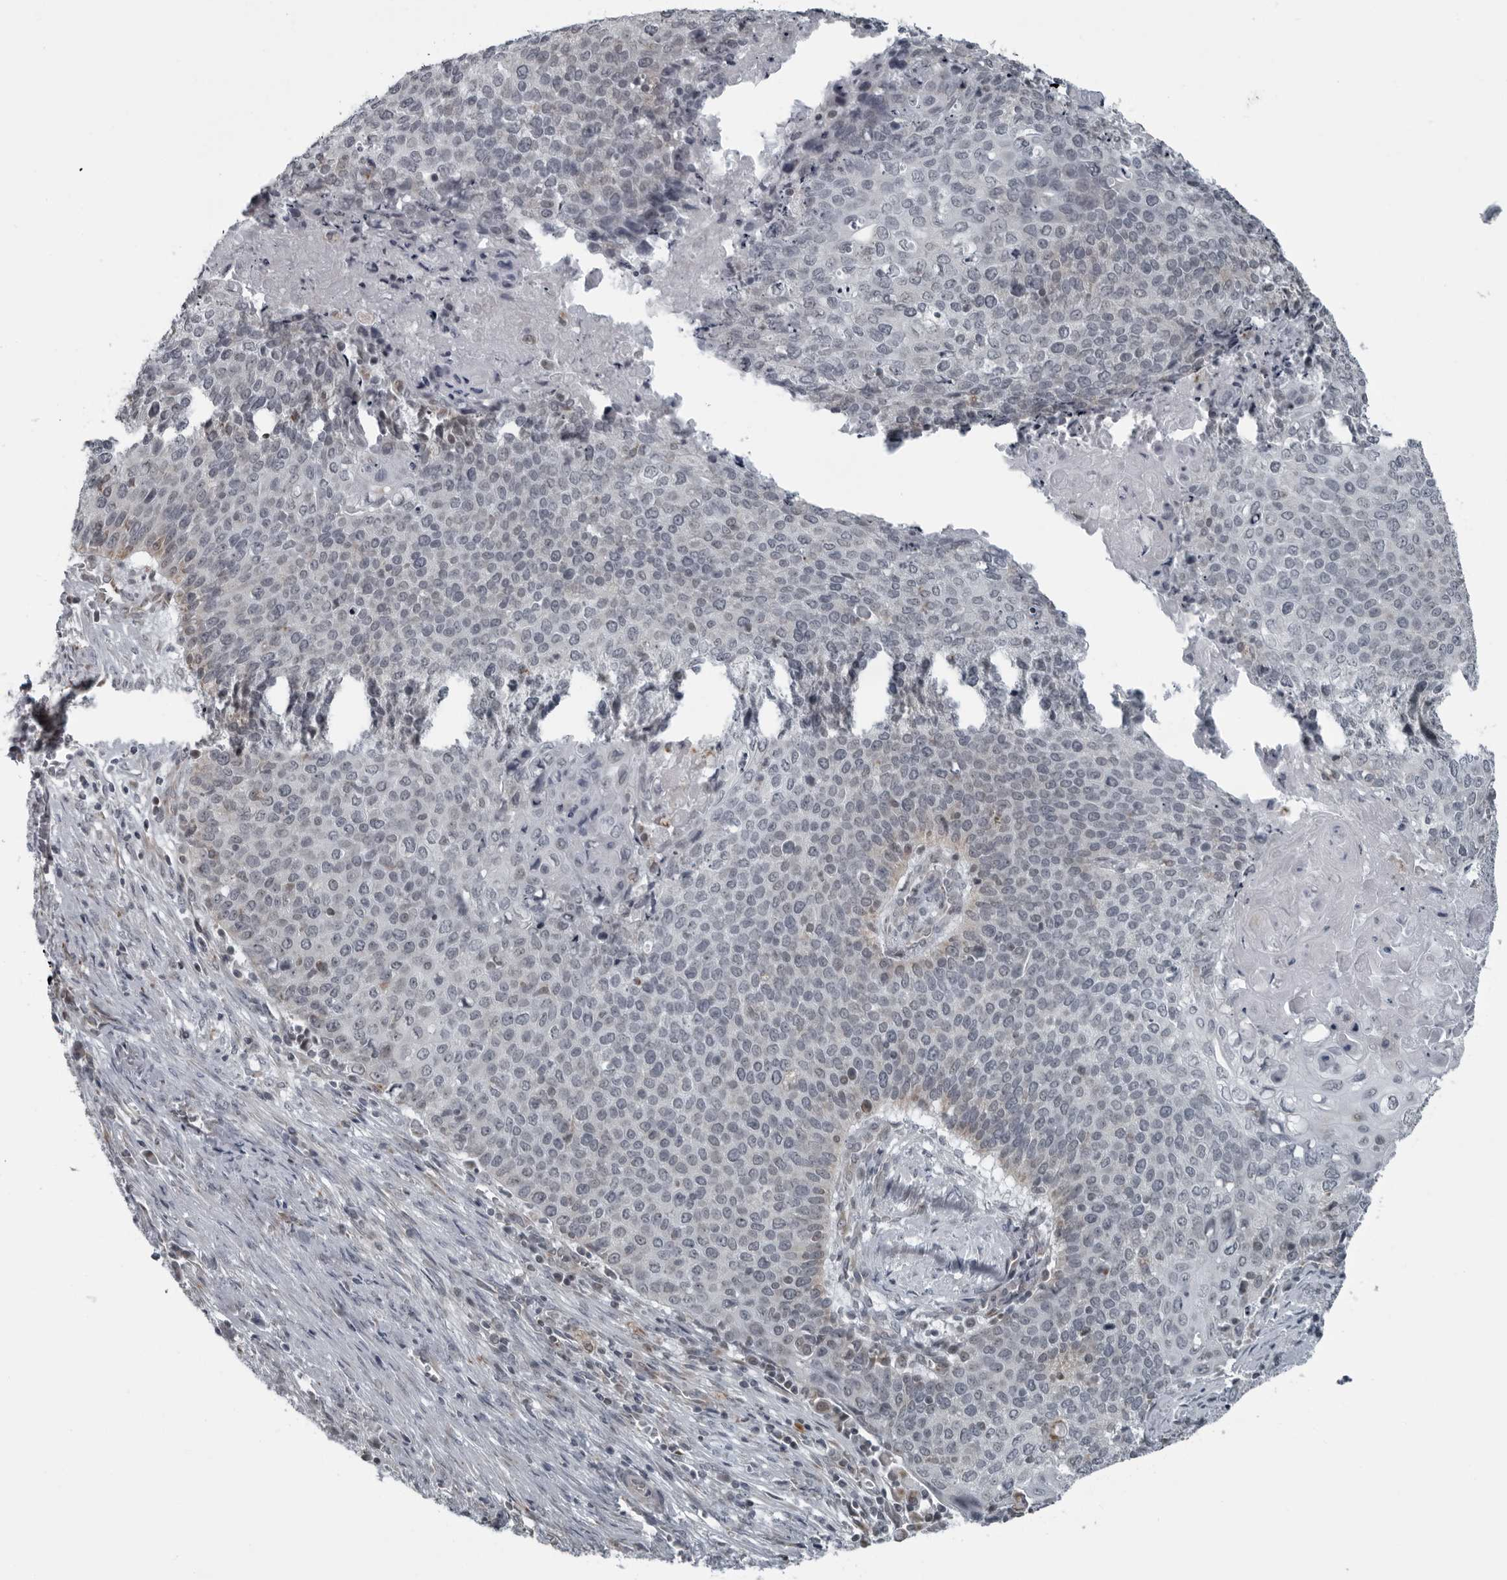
{"staining": {"intensity": "negative", "quantity": "none", "location": "none"}, "tissue": "cervical cancer", "cell_type": "Tumor cells", "image_type": "cancer", "snomed": [{"axis": "morphology", "description": "Squamous cell carcinoma, NOS"}, {"axis": "topography", "description": "Cervix"}], "caption": "Immunohistochemistry (IHC) micrograph of neoplastic tissue: cervical squamous cell carcinoma stained with DAB demonstrates no significant protein positivity in tumor cells. (IHC, brightfield microscopy, high magnification).", "gene": "RTCA", "patient": {"sex": "female", "age": 39}}